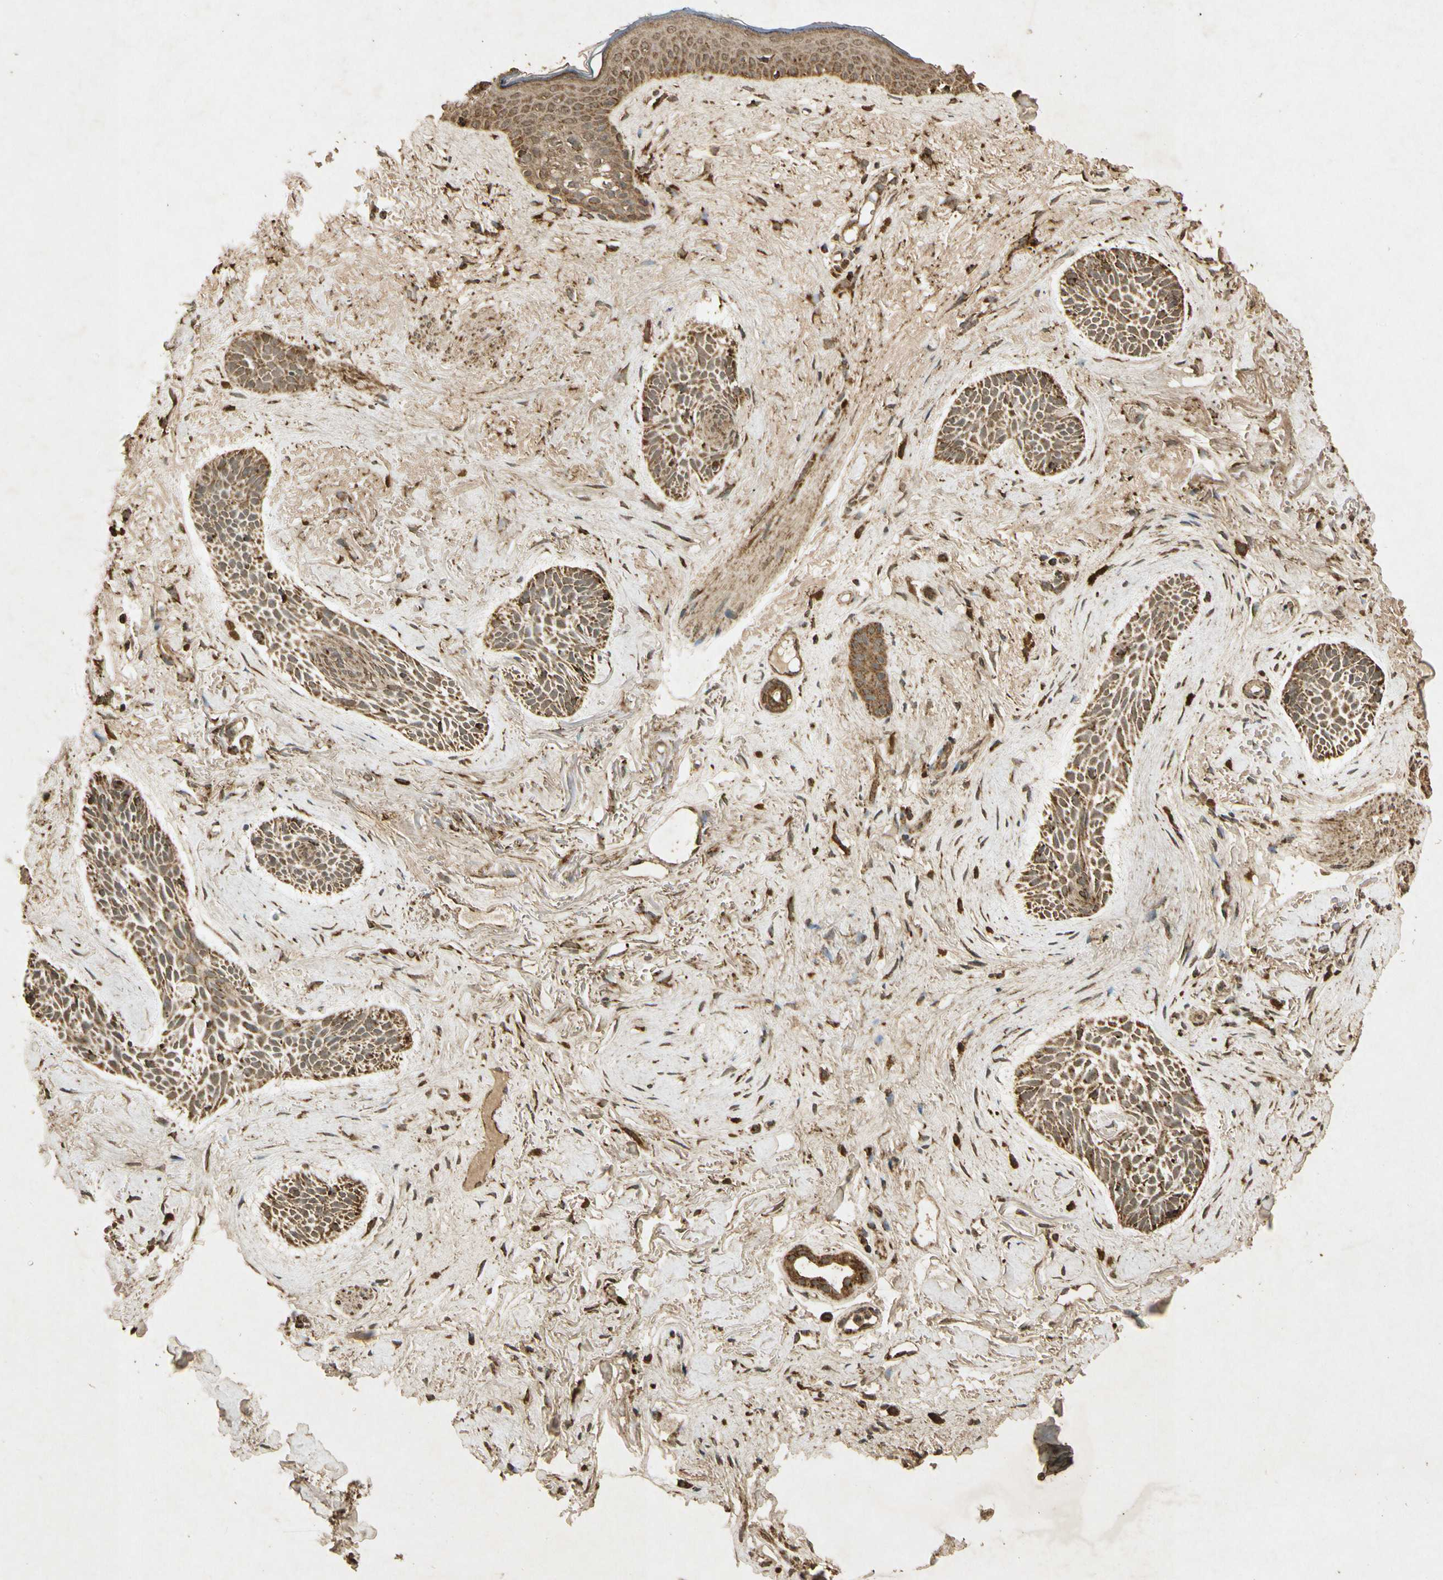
{"staining": {"intensity": "weak", "quantity": ">75%", "location": "cytoplasmic/membranous"}, "tissue": "skin cancer", "cell_type": "Tumor cells", "image_type": "cancer", "snomed": [{"axis": "morphology", "description": "Normal tissue, NOS"}, {"axis": "morphology", "description": "Basal cell carcinoma"}, {"axis": "topography", "description": "Skin"}], "caption": "Tumor cells demonstrate low levels of weak cytoplasmic/membranous expression in about >75% of cells in skin cancer (basal cell carcinoma).", "gene": "PRDX3", "patient": {"sex": "female", "age": 84}}